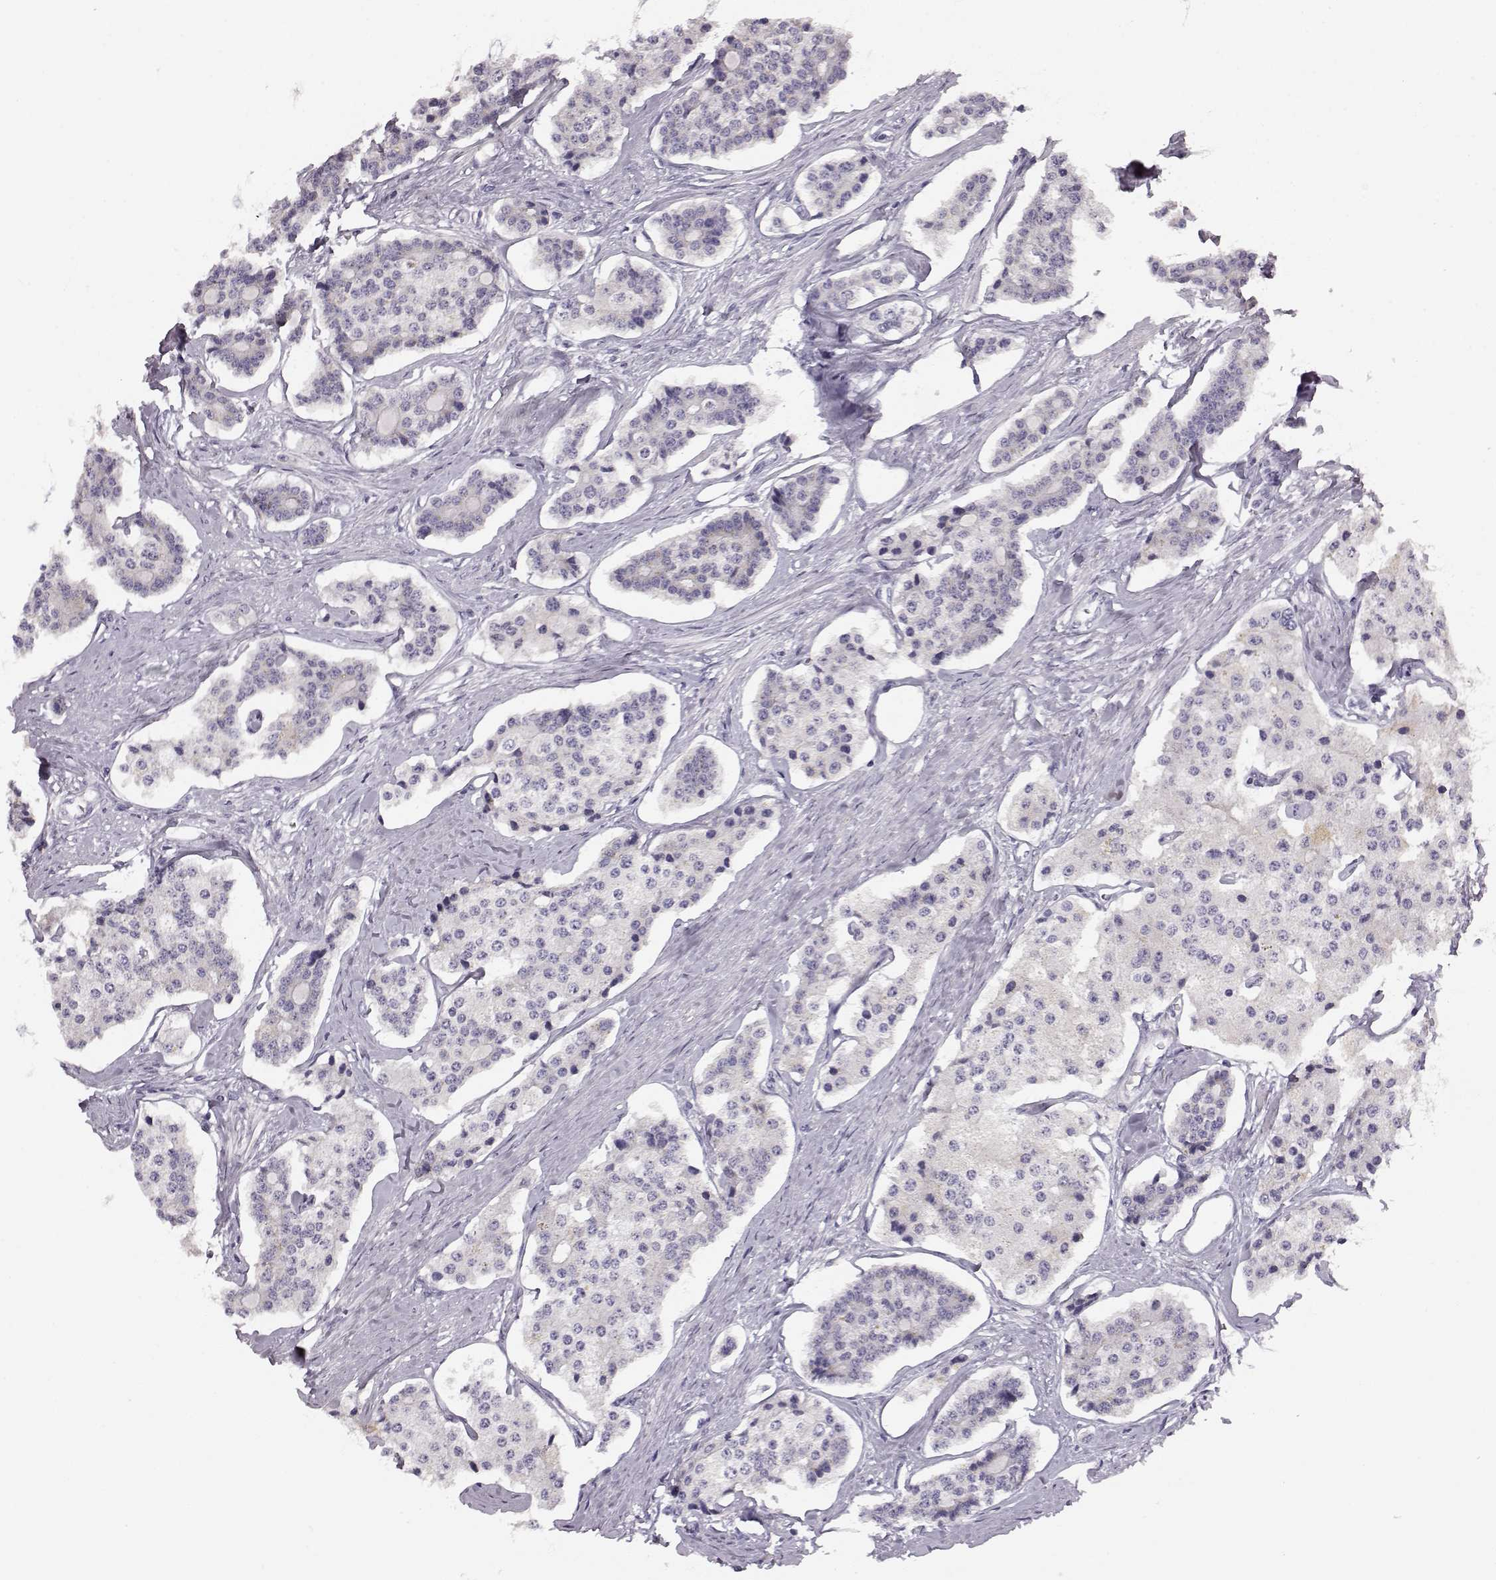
{"staining": {"intensity": "negative", "quantity": "none", "location": "none"}, "tissue": "carcinoid", "cell_type": "Tumor cells", "image_type": "cancer", "snomed": [{"axis": "morphology", "description": "Carcinoid, malignant, NOS"}, {"axis": "topography", "description": "Small intestine"}], "caption": "Tumor cells show no significant positivity in carcinoid (malignant).", "gene": "KIAA0319", "patient": {"sex": "female", "age": 65}}